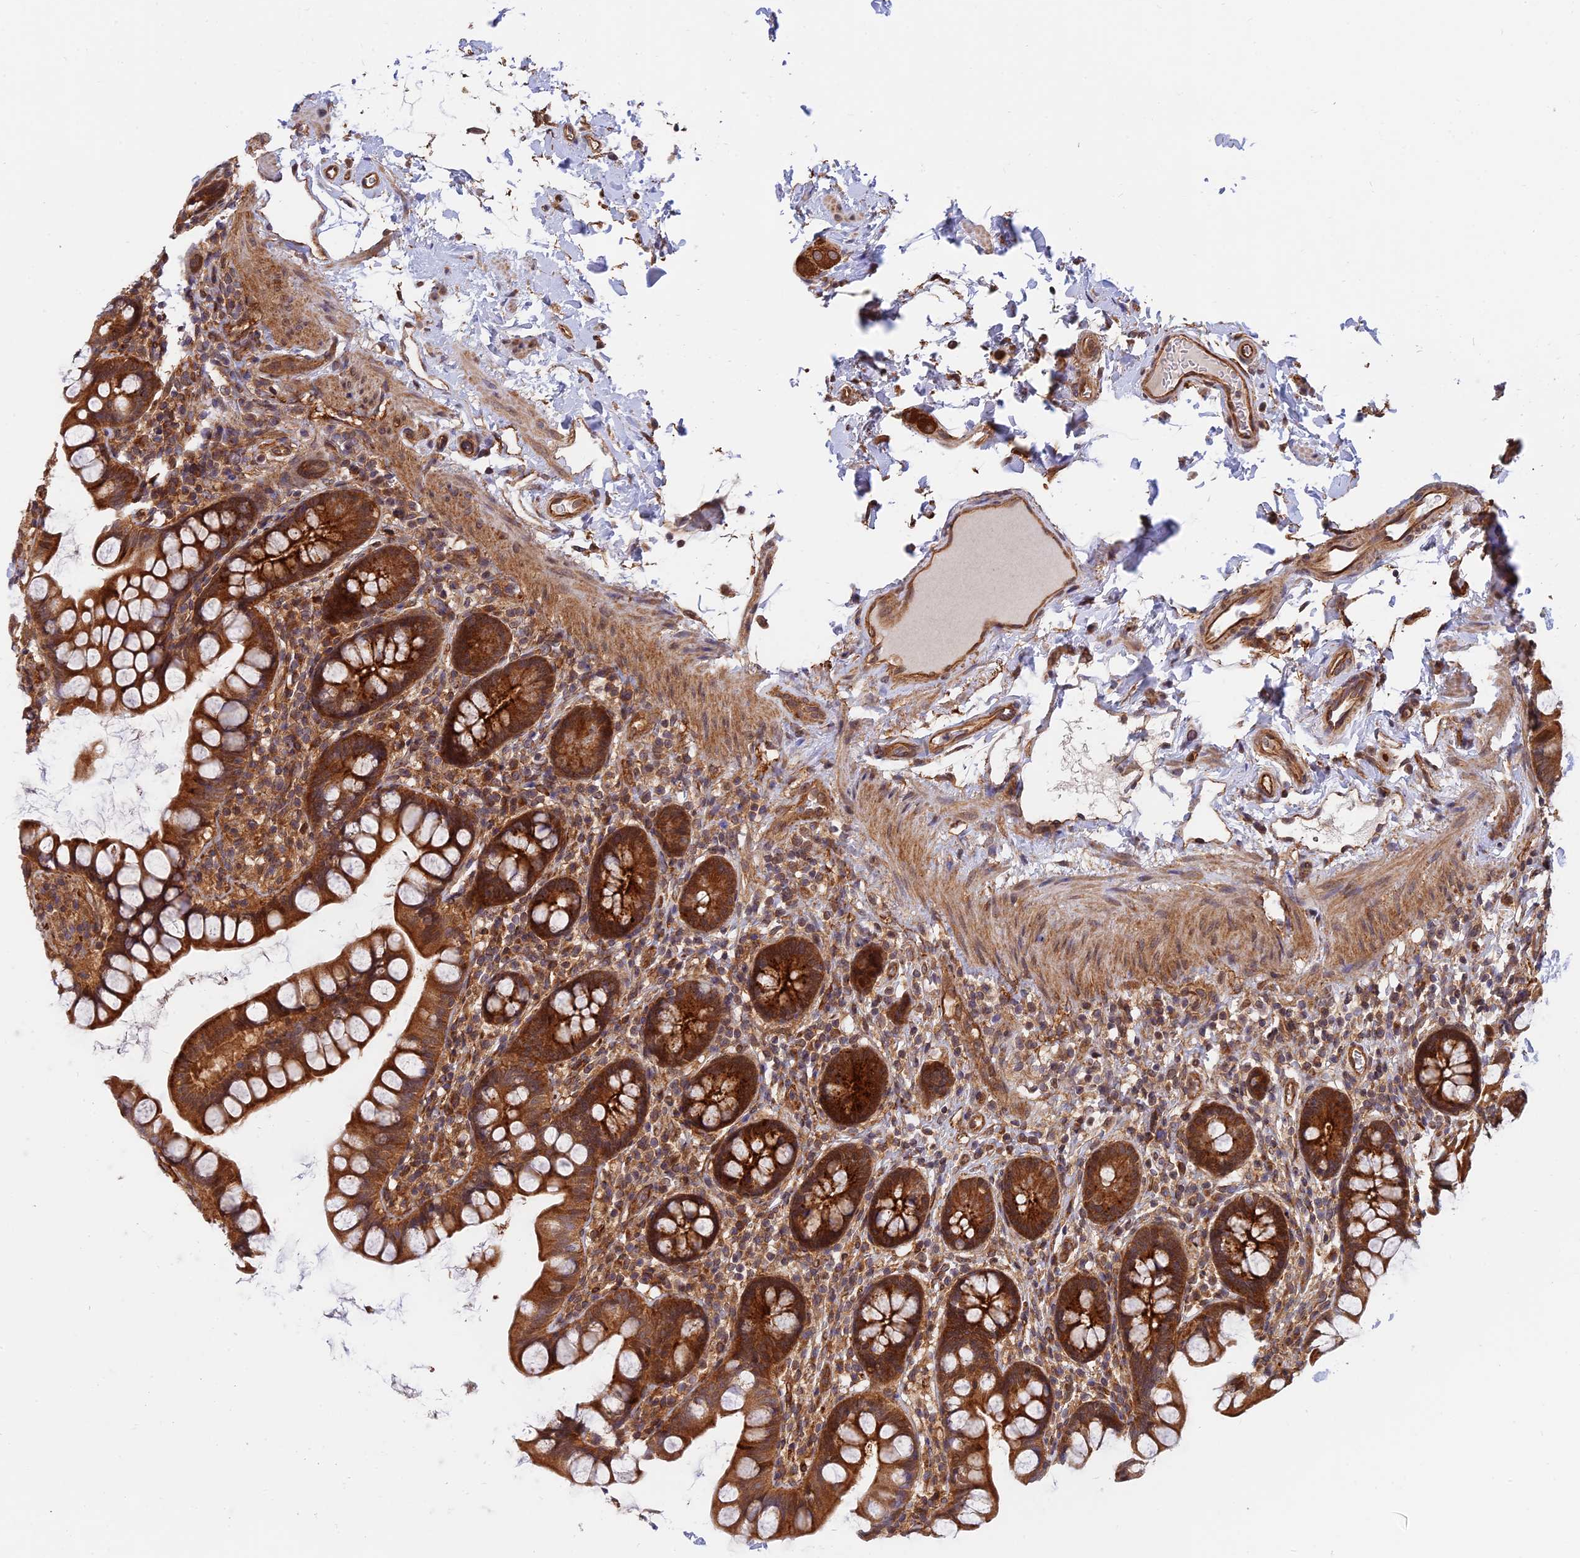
{"staining": {"intensity": "strong", "quantity": ">75%", "location": "cytoplasmic/membranous"}, "tissue": "small intestine", "cell_type": "Glandular cells", "image_type": "normal", "snomed": [{"axis": "morphology", "description": "Normal tissue, NOS"}, {"axis": "topography", "description": "Small intestine"}], "caption": "IHC of unremarkable small intestine shows high levels of strong cytoplasmic/membranous expression in approximately >75% of glandular cells. (brown staining indicates protein expression, while blue staining denotes nuclei).", "gene": "WDR41", "patient": {"sex": "female", "age": 84}}